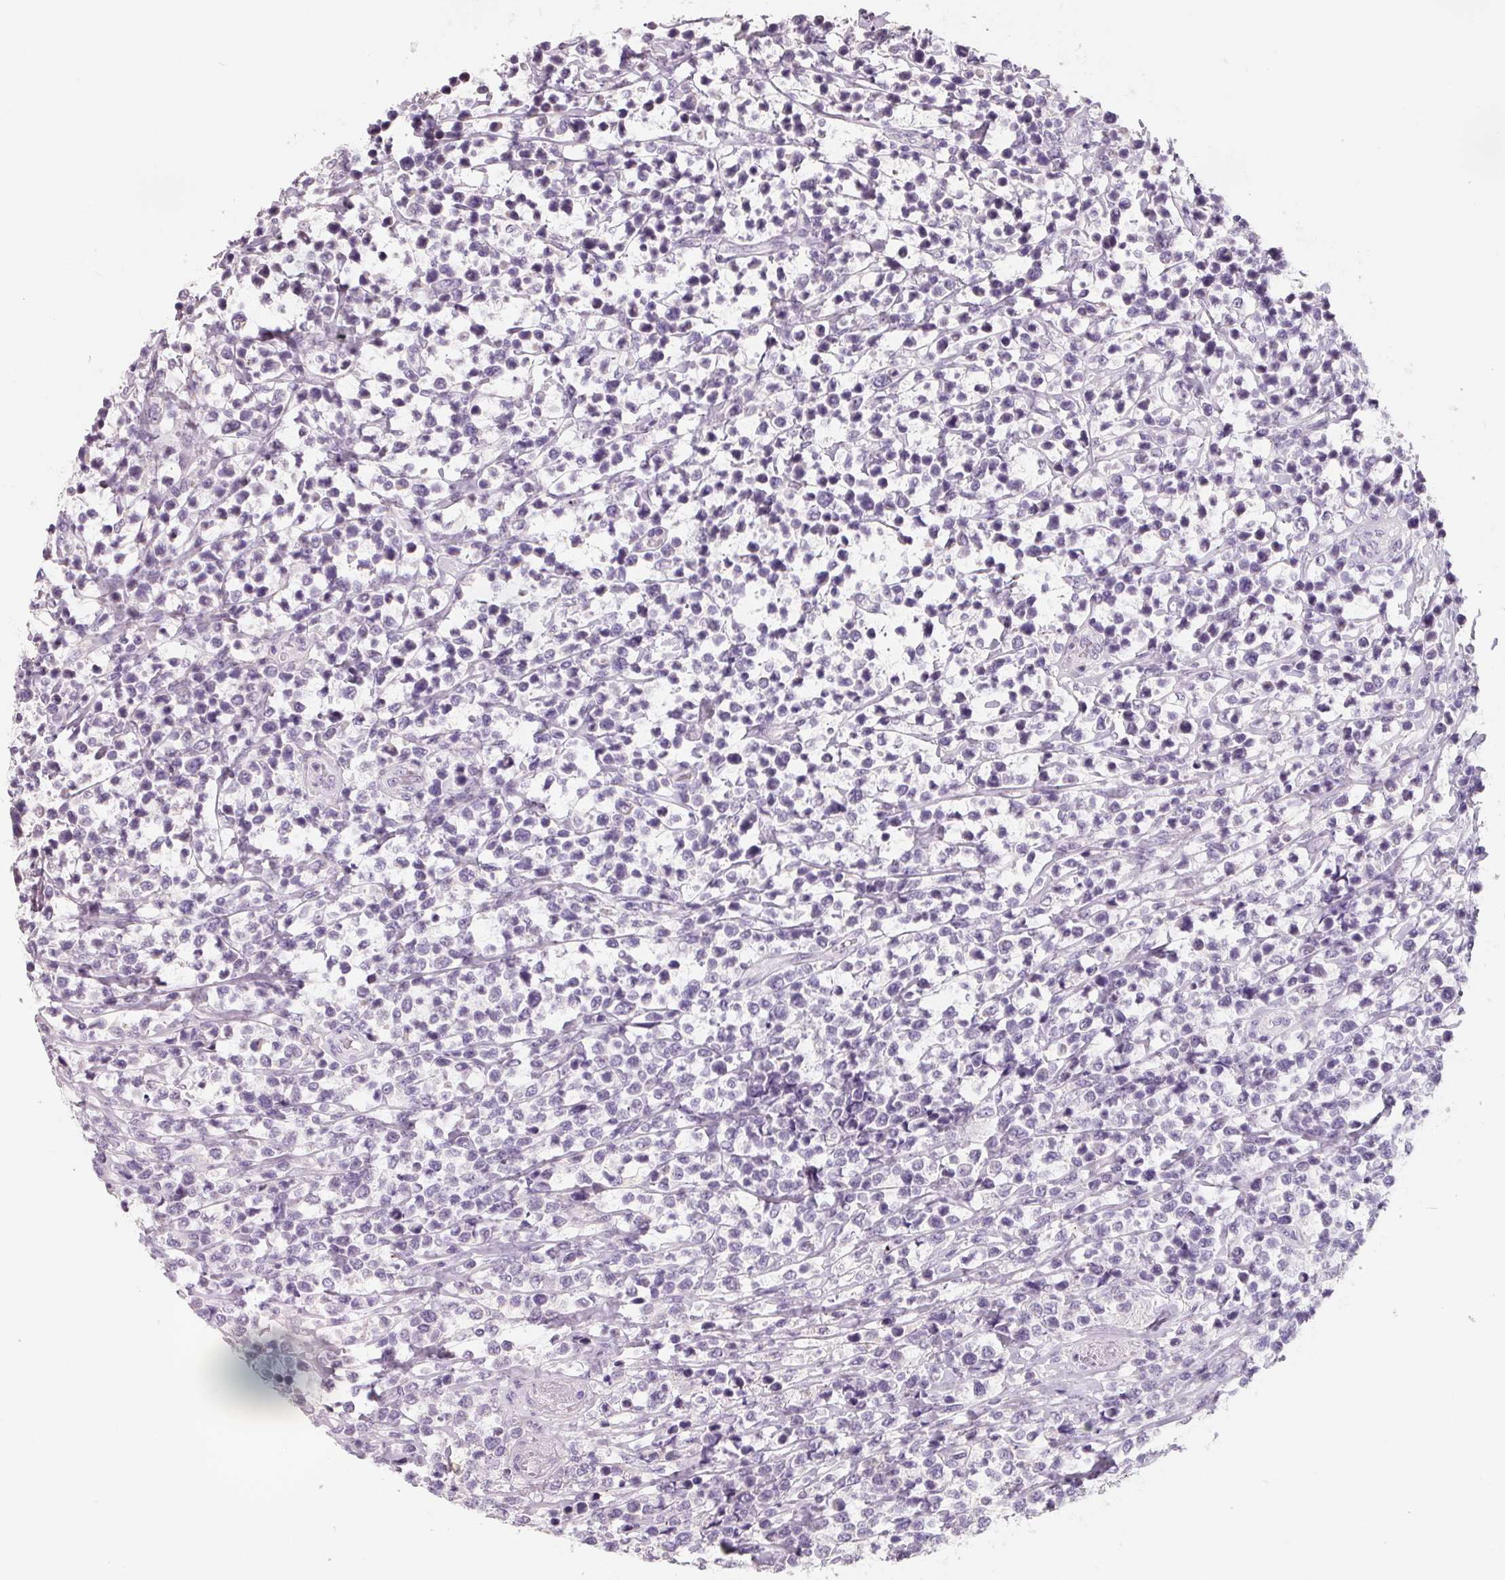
{"staining": {"intensity": "negative", "quantity": "none", "location": "none"}, "tissue": "lymphoma", "cell_type": "Tumor cells", "image_type": "cancer", "snomed": [{"axis": "morphology", "description": "Malignant lymphoma, non-Hodgkin's type, High grade"}, {"axis": "topography", "description": "Soft tissue"}], "caption": "Lymphoma was stained to show a protein in brown. There is no significant positivity in tumor cells.", "gene": "FTCD", "patient": {"sex": "female", "age": 56}}